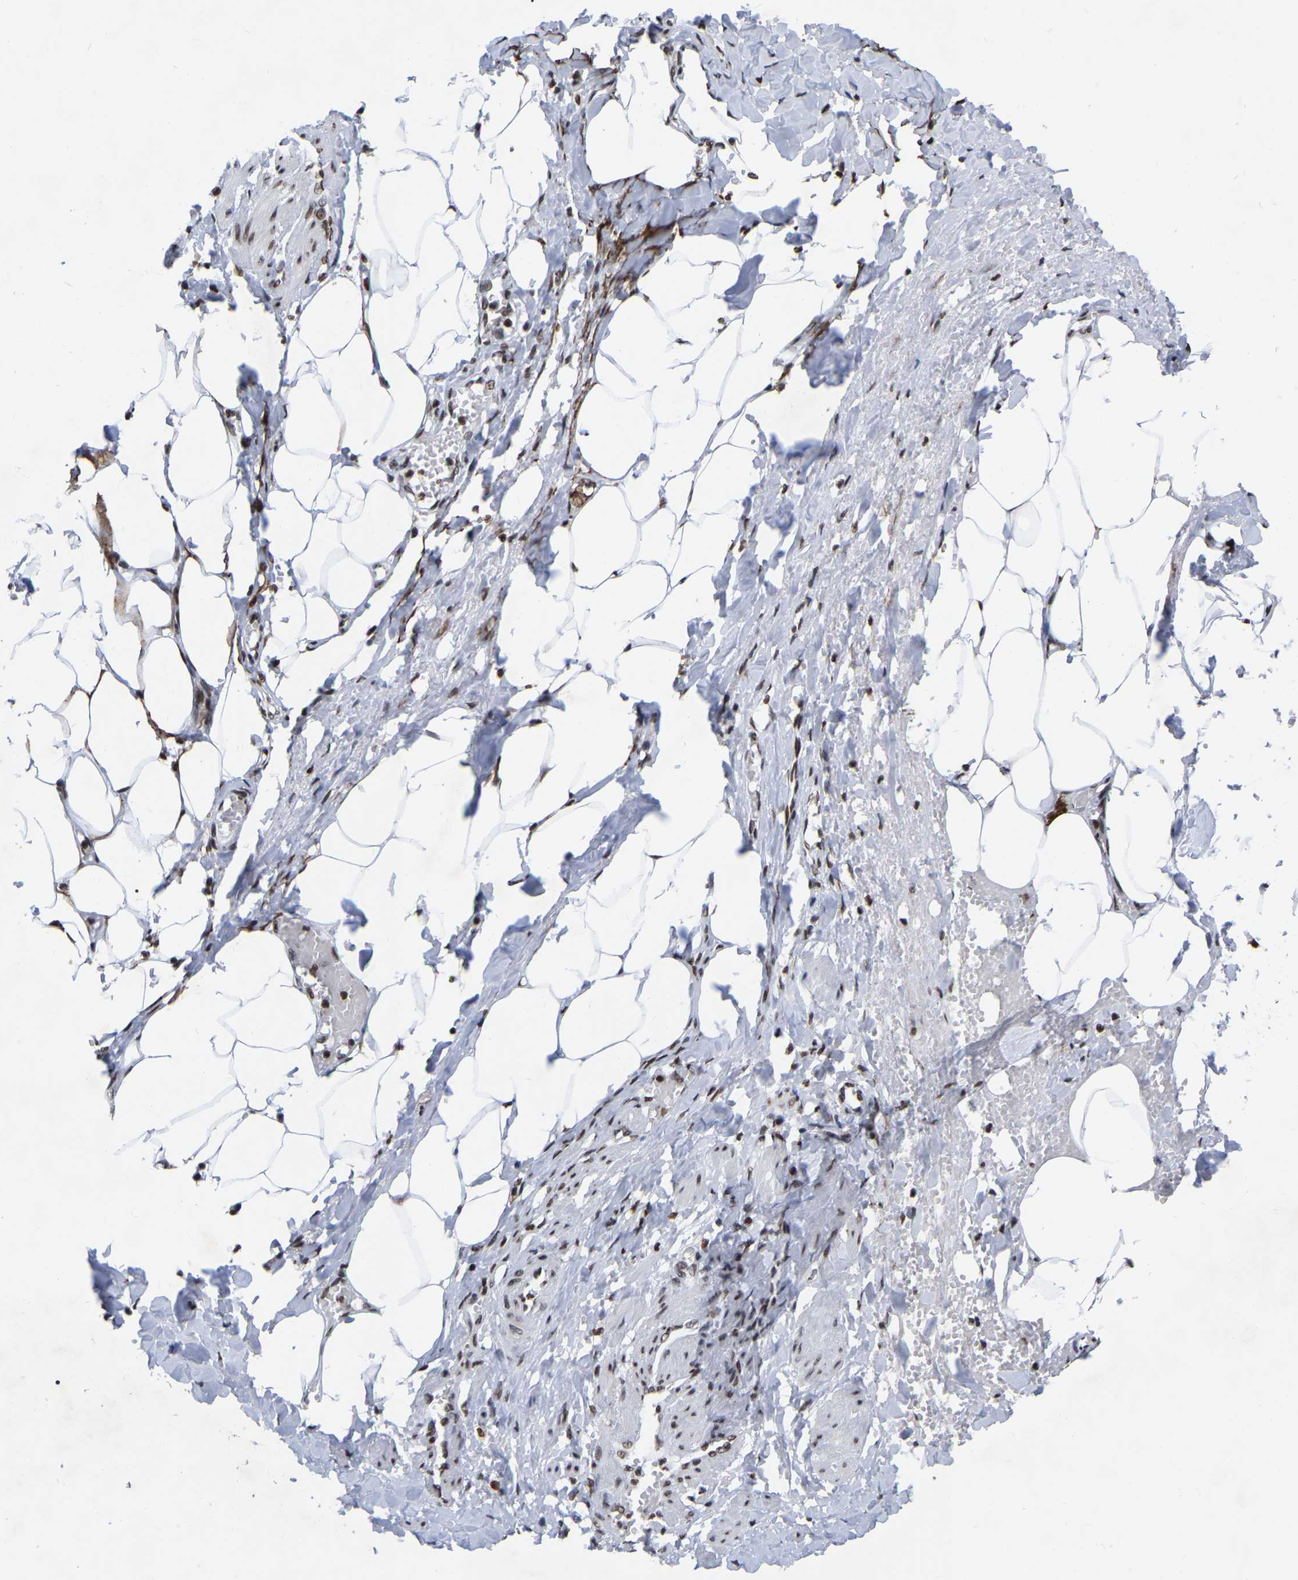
{"staining": {"intensity": "moderate", "quantity": ">75%", "location": "nuclear"}, "tissue": "adipose tissue", "cell_type": "Adipocytes", "image_type": "normal", "snomed": [{"axis": "morphology", "description": "Normal tissue, NOS"}, {"axis": "topography", "description": "Soft tissue"}, {"axis": "topography", "description": "Vascular tissue"}], "caption": "This is an image of immunohistochemistry staining of normal adipose tissue, which shows moderate expression in the nuclear of adipocytes.", "gene": "PRCC", "patient": {"sex": "female", "age": 35}}